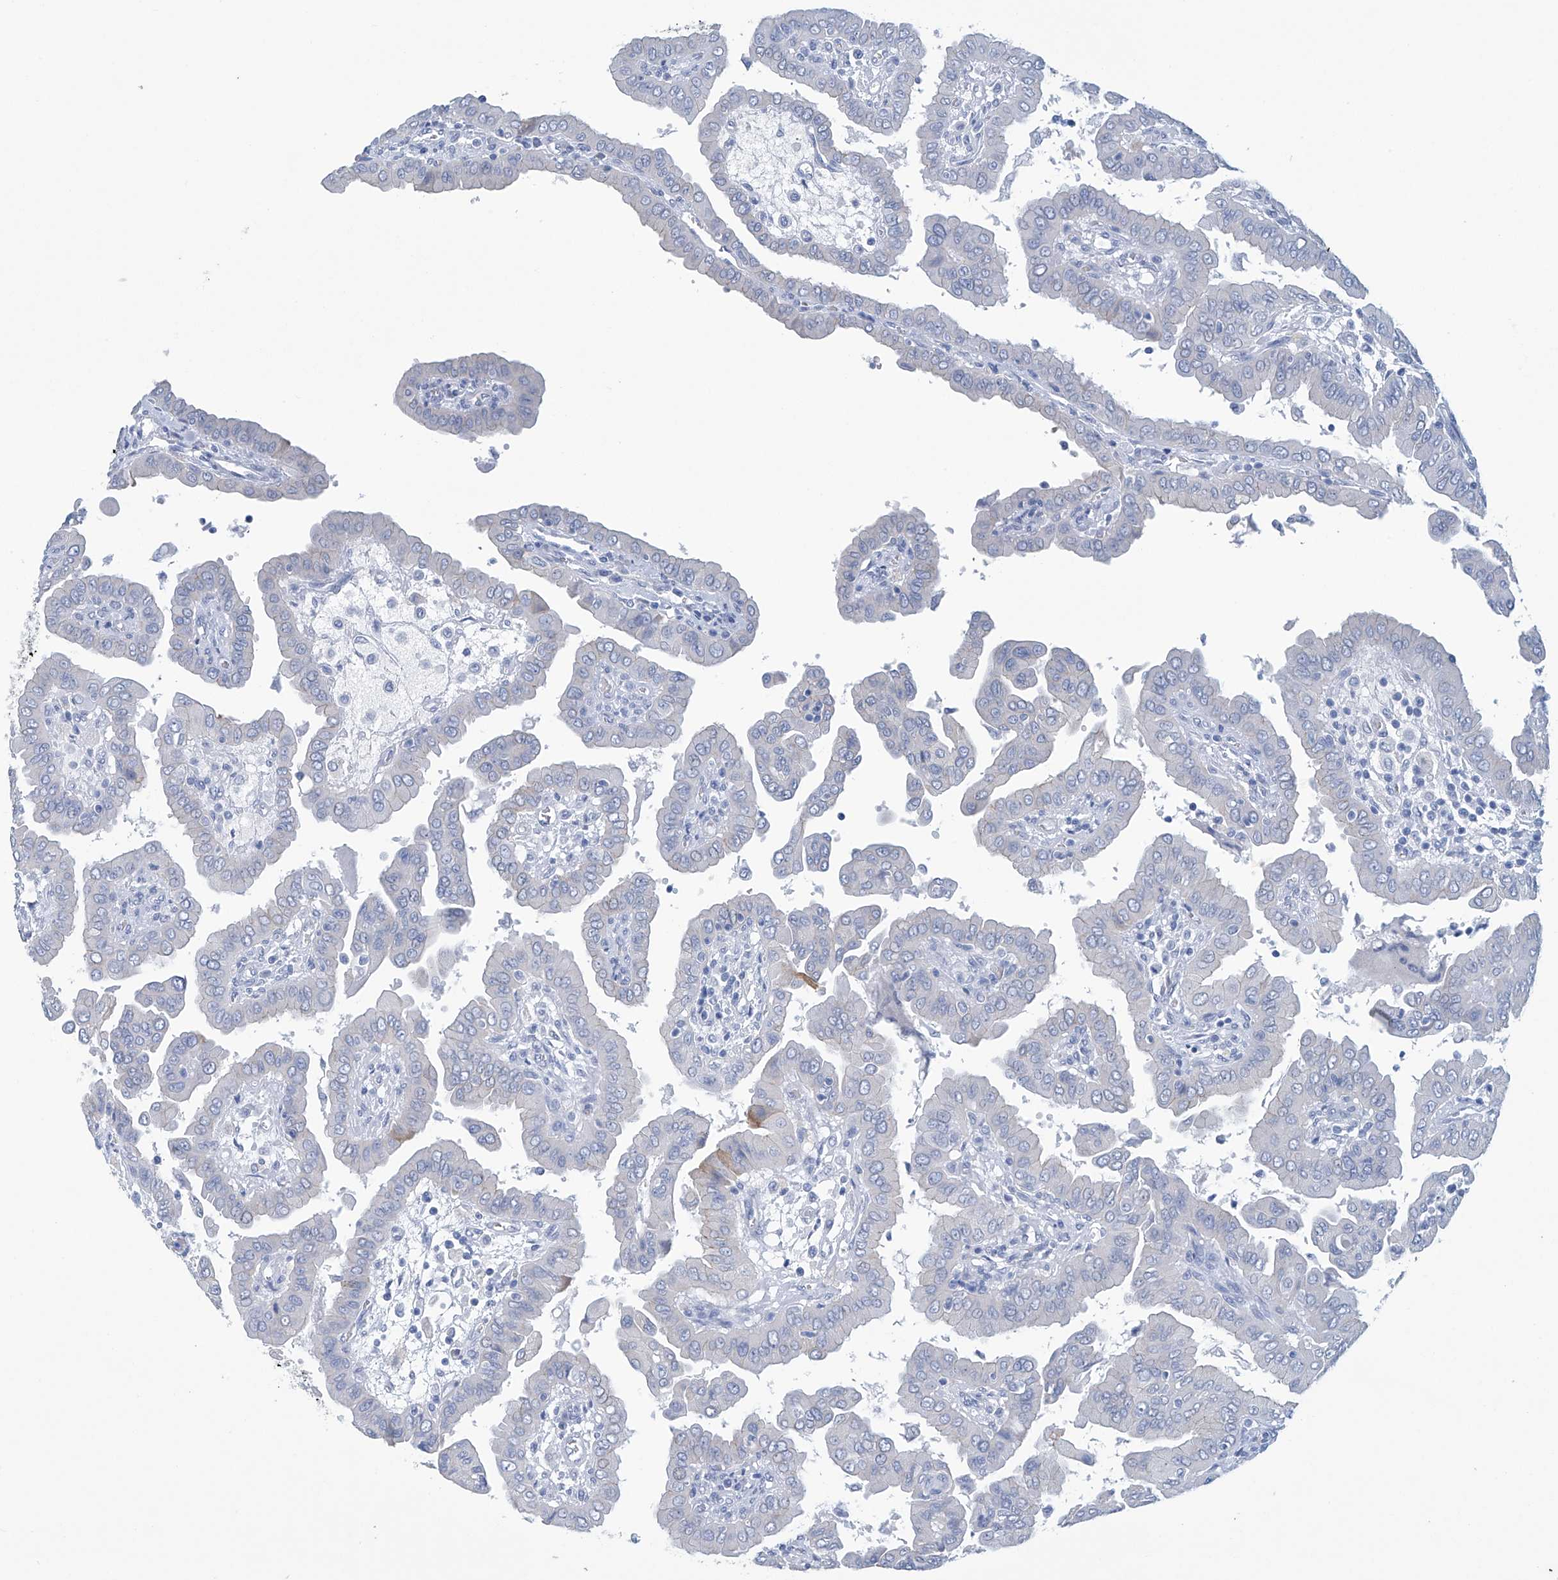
{"staining": {"intensity": "negative", "quantity": "none", "location": "none"}, "tissue": "thyroid cancer", "cell_type": "Tumor cells", "image_type": "cancer", "snomed": [{"axis": "morphology", "description": "Papillary adenocarcinoma, NOS"}, {"axis": "topography", "description": "Thyroid gland"}], "caption": "Tumor cells show no significant staining in papillary adenocarcinoma (thyroid). The staining is performed using DAB (3,3'-diaminobenzidine) brown chromogen with nuclei counter-stained in using hematoxylin.", "gene": "DSP", "patient": {"sex": "male", "age": 33}}